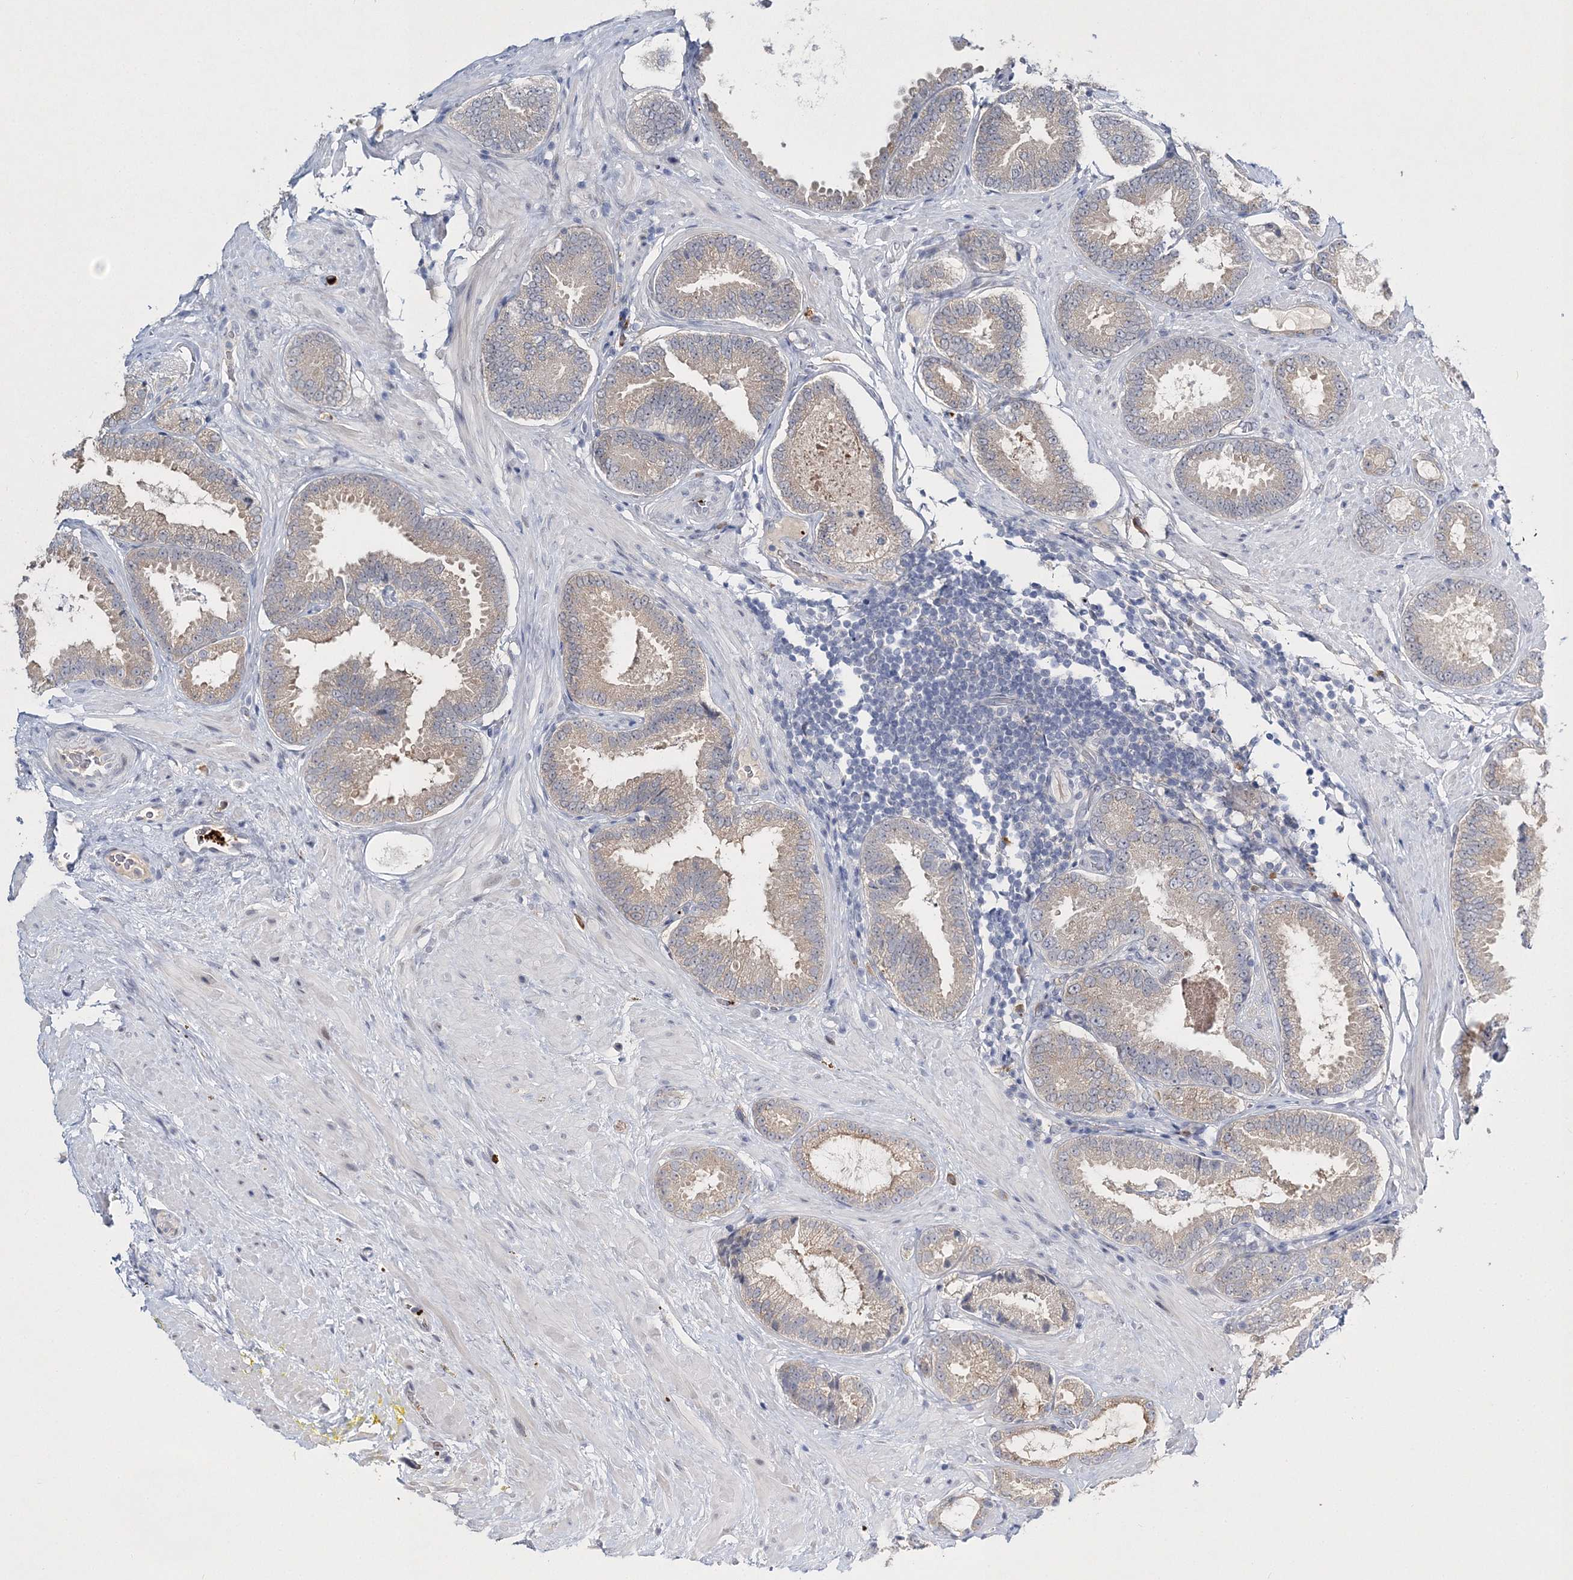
{"staining": {"intensity": "weak", "quantity": "25%-75%", "location": "cytoplasmic/membranous"}, "tissue": "prostate cancer", "cell_type": "Tumor cells", "image_type": "cancer", "snomed": [{"axis": "morphology", "description": "Adenocarcinoma, Low grade"}, {"axis": "topography", "description": "Prostate"}], "caption": "Immunohistochemical staining of prostate adenocarcinoma (low-grade) displays weak cytoplasmic/membranous protein staining in about 25%-75% of tumor cells. (DAB IHC, brown staining for protein, blue staining for nuclei).", "gene": "MYOZ2", "patient": {"sex": "male", "age": 71}}